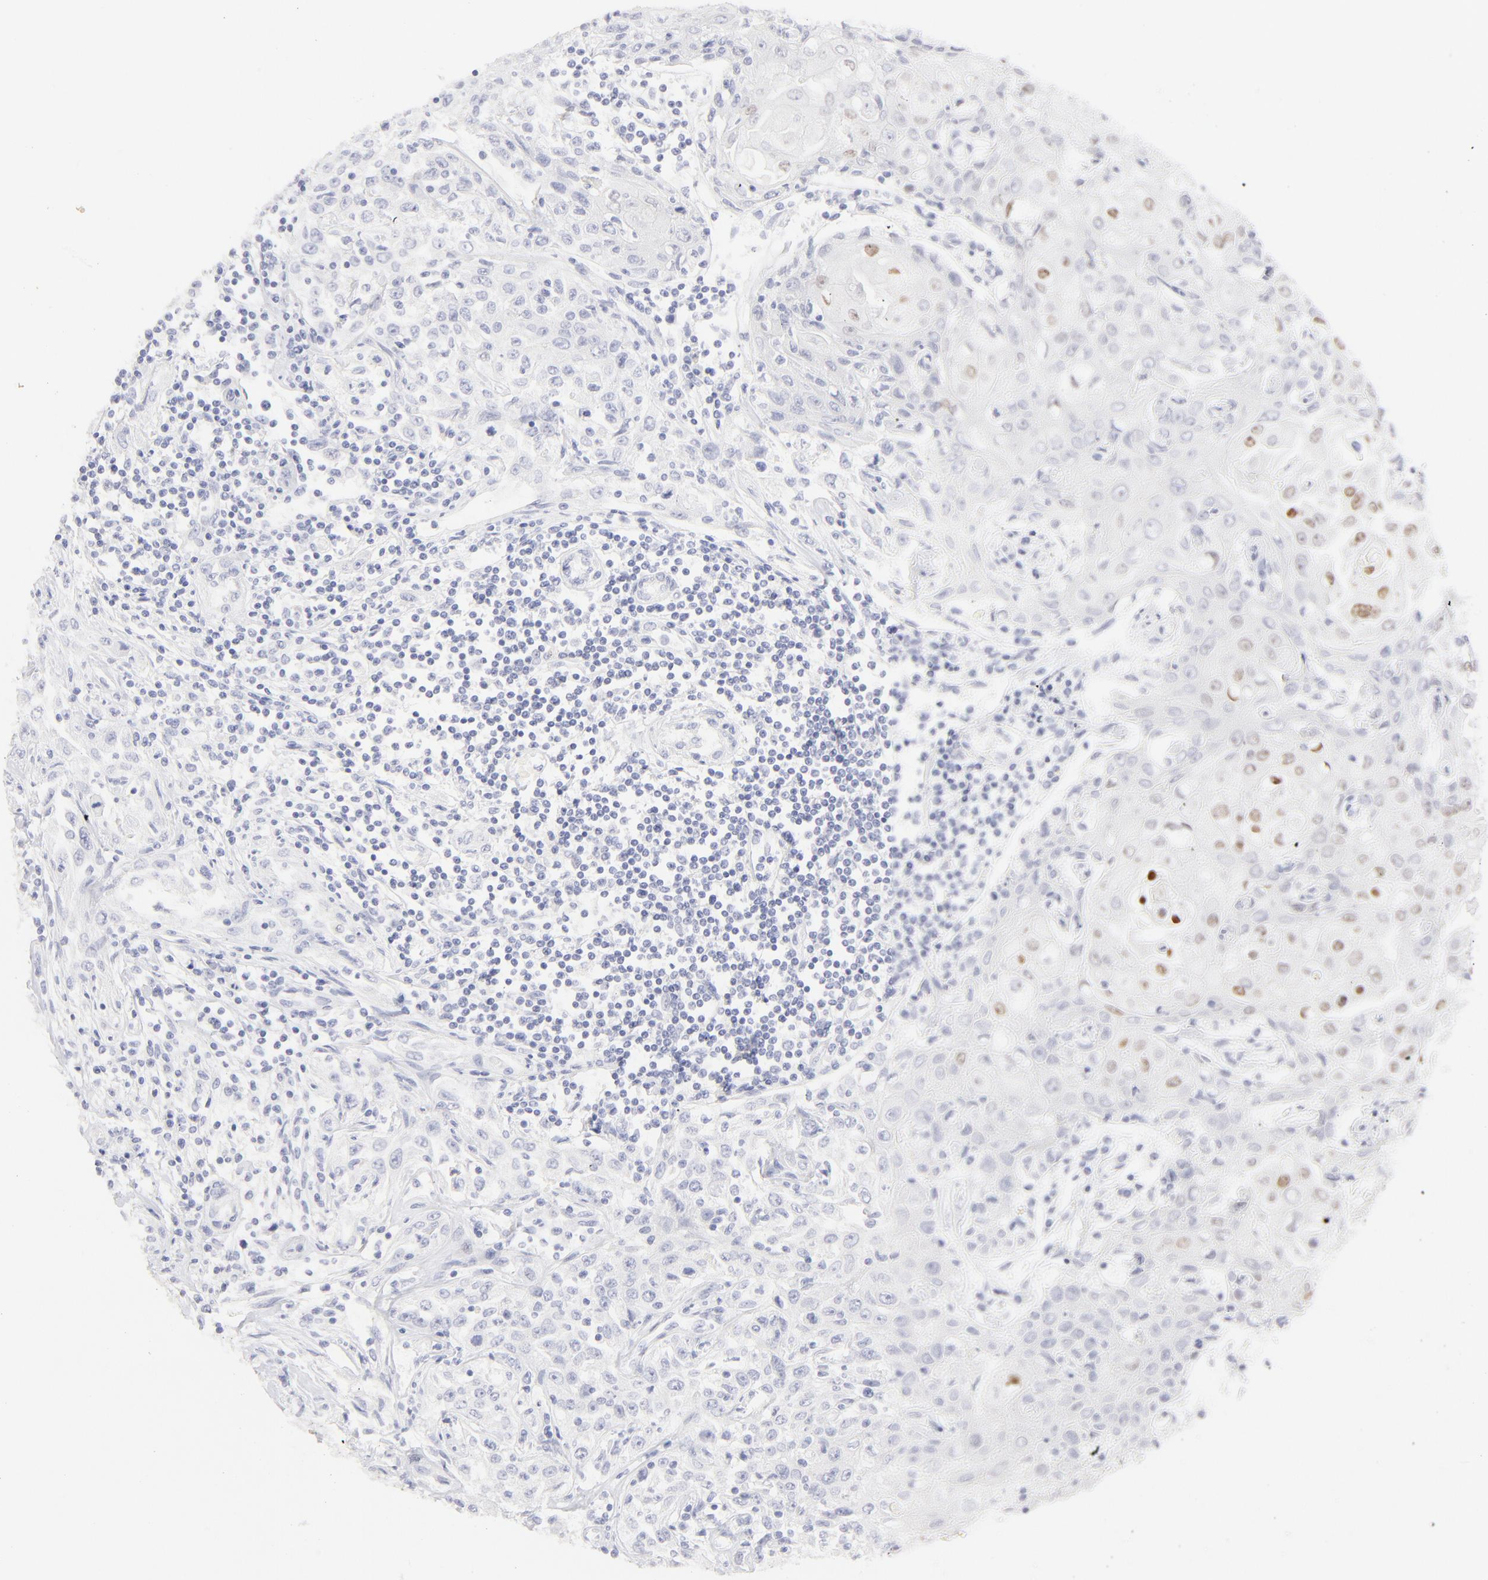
{"staining": {"intensity": "moderate", "quantity": "<25%", "location": "nuclear"}, "tissue": "head and neck cancer", "cell_type": "Tumor cells", "image_type": "cancer", "snomed": [{"axis": "morphology", "description": "Squamous cell carcinoma, NOS"}, {"axis": "topography", "description": "Oral tissue"}, {"axis": "topography", "description": "Head-Neck"}], "caption": "Squamous cell carcinoma (head and neck) tissue reveals moderate nuclear positivity in approximately <25% of tumor cells", "gene": "ELF3", "patient": {"sex": "female", "age": 76}}